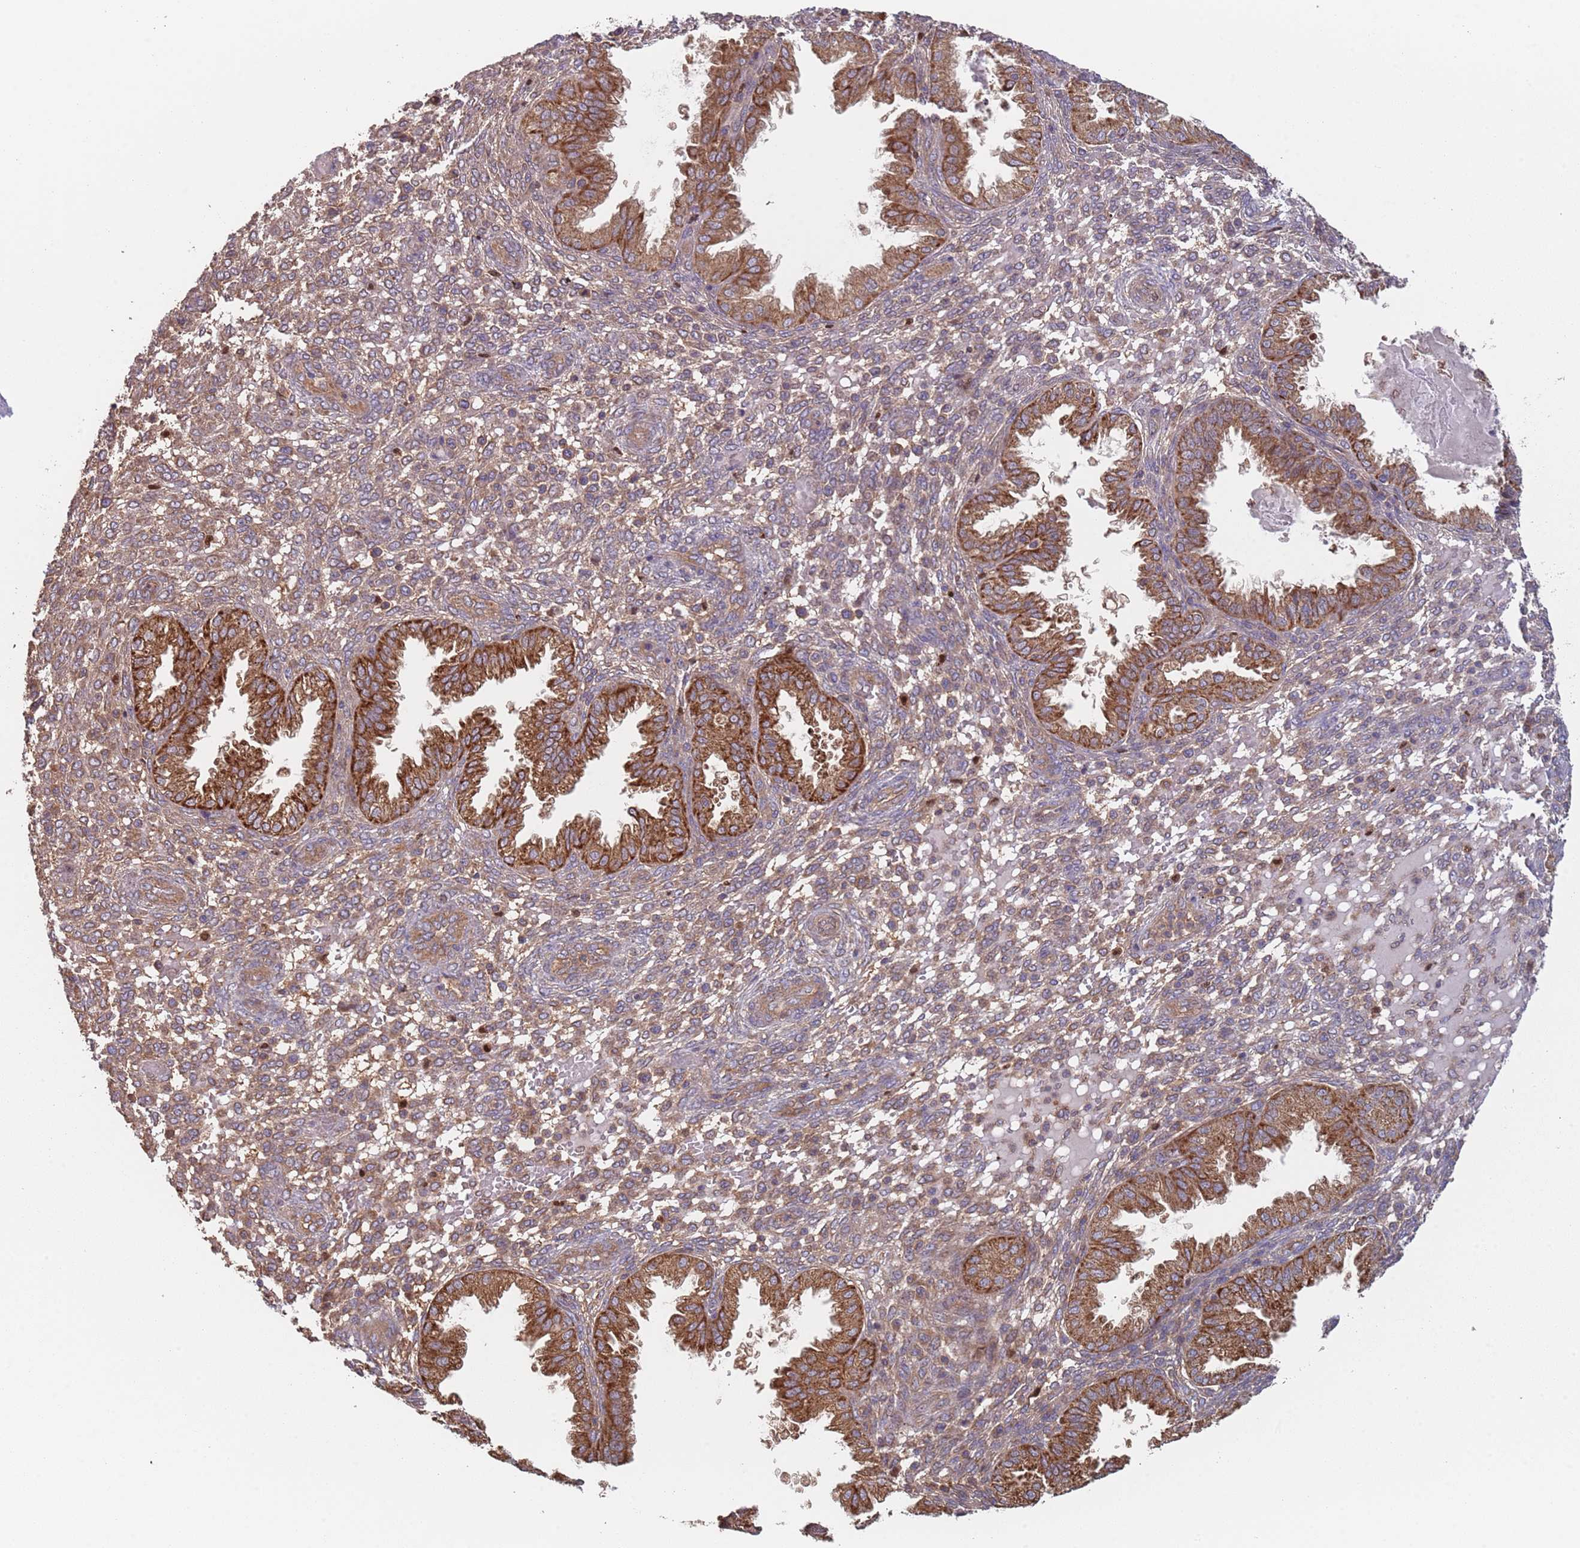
{"staining": {"intensity": "weak", "quantity": "25%-75%", "location": "cytoplasmic/membranous"}, "tissue": "endometrium", "cell_type": "Cells in endometrial stroma", "image_type": "normal", "snomed": [{"axis": "morphology", "description": "Normal tissue, NOS"}, {"axis": "topography", "description": "Endometrium"}], "caption": "Cells in endometrial stroma exhibit low levels of weak cytoplasmic/membranous staining in approximately 25%-75% of cells in benign endometrium.", "gene": "GDI1", "patient": {"sex": "female", "age": 33}}